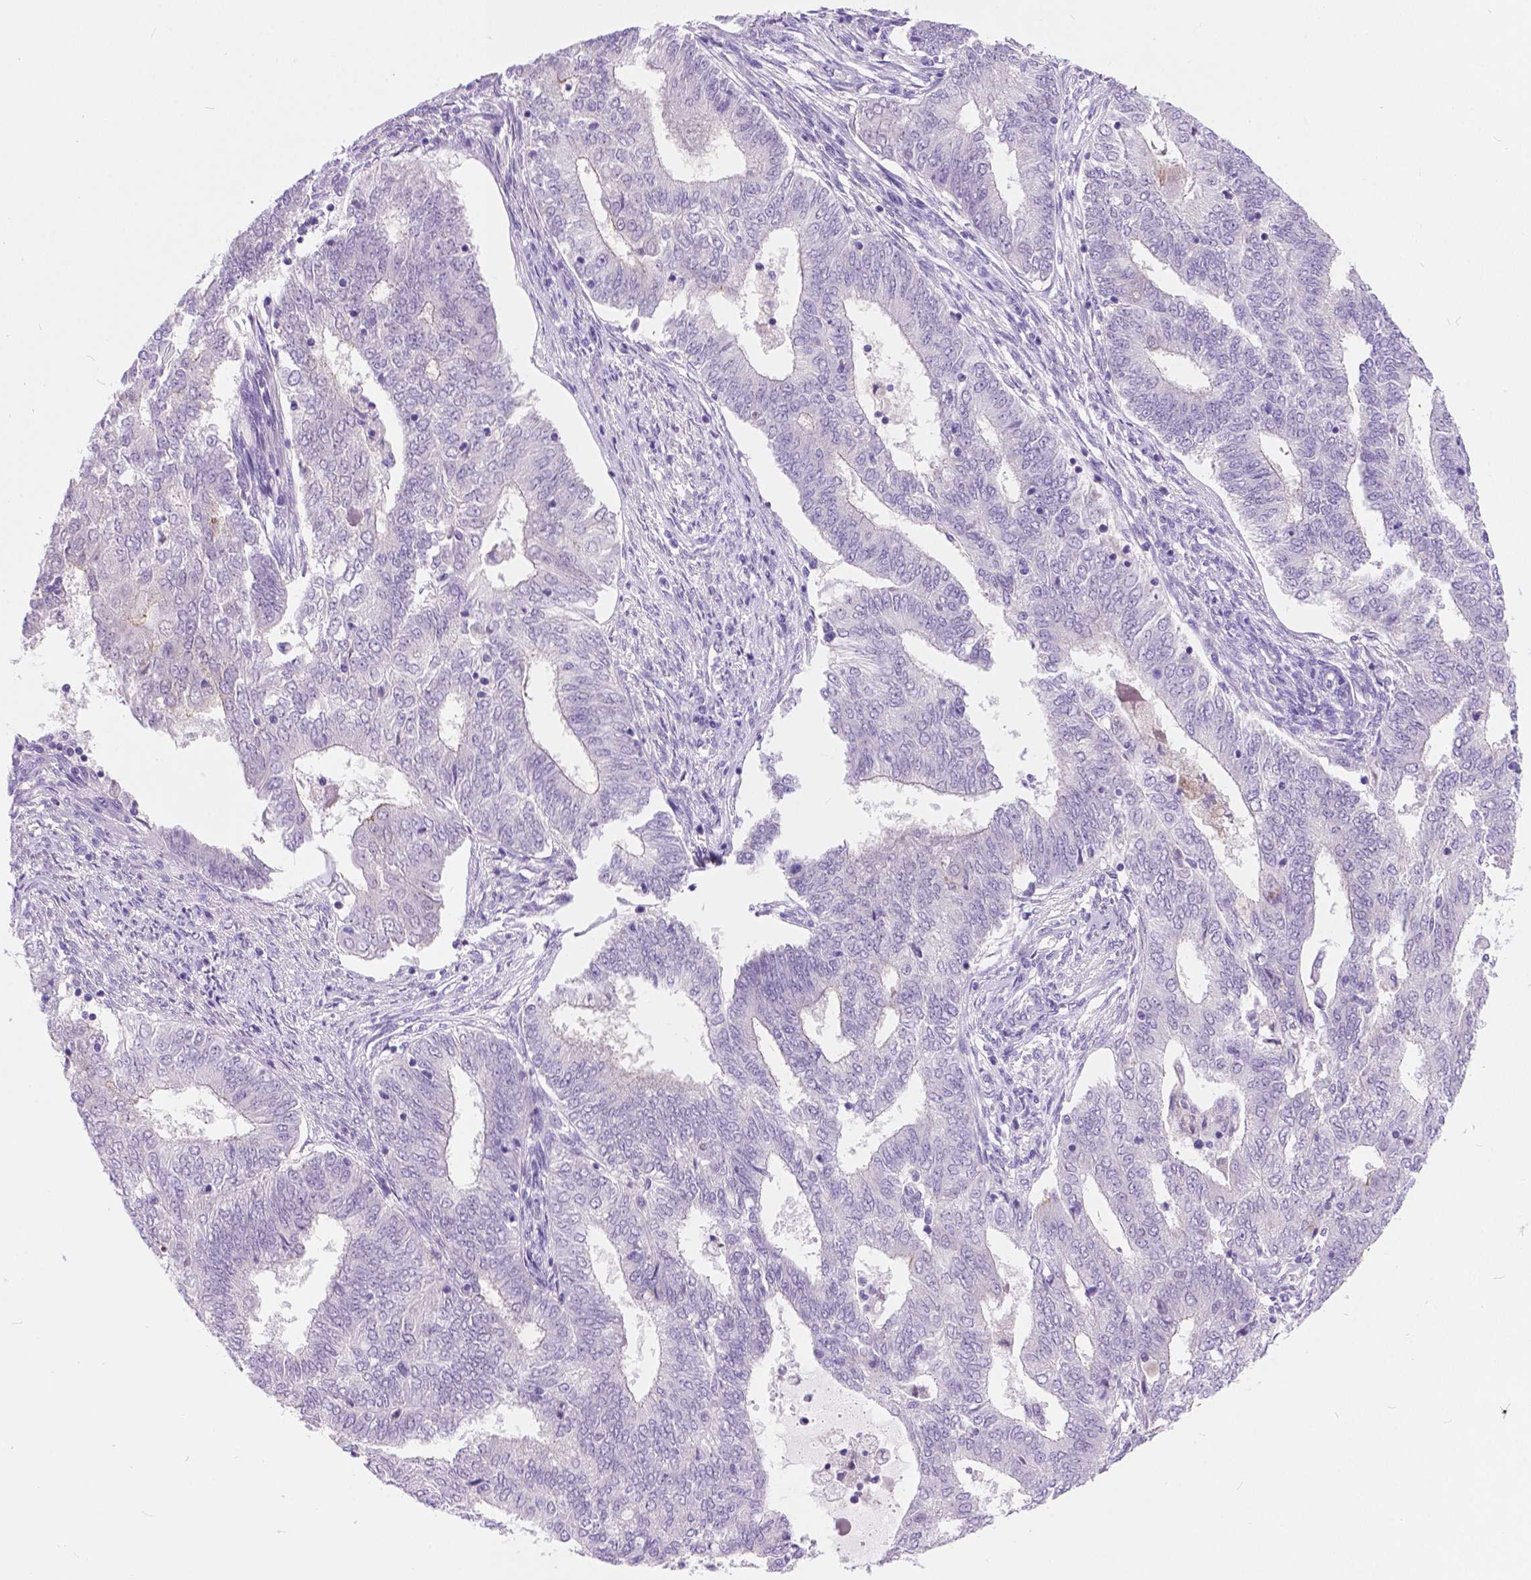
{"staining": {"intensity": "negative", "quantity": "none", "location": "none"}, "tissue": "endometrial cancer", "cell_type": "Tumor cells", "image_type": "cancer", "snomed": [{"axis": "morphology", "description": "Adenocarcinoma, NOS"}, {"axis": "topography", "description": "Endometrium"}], "caption": "Endometrial cancer (adenocarcinoma) was stained to show a protein in brown. There is no significant expression in tumor cells.", "gene": "ARMS2", "patient": {"sex": "female", "age": 62}}